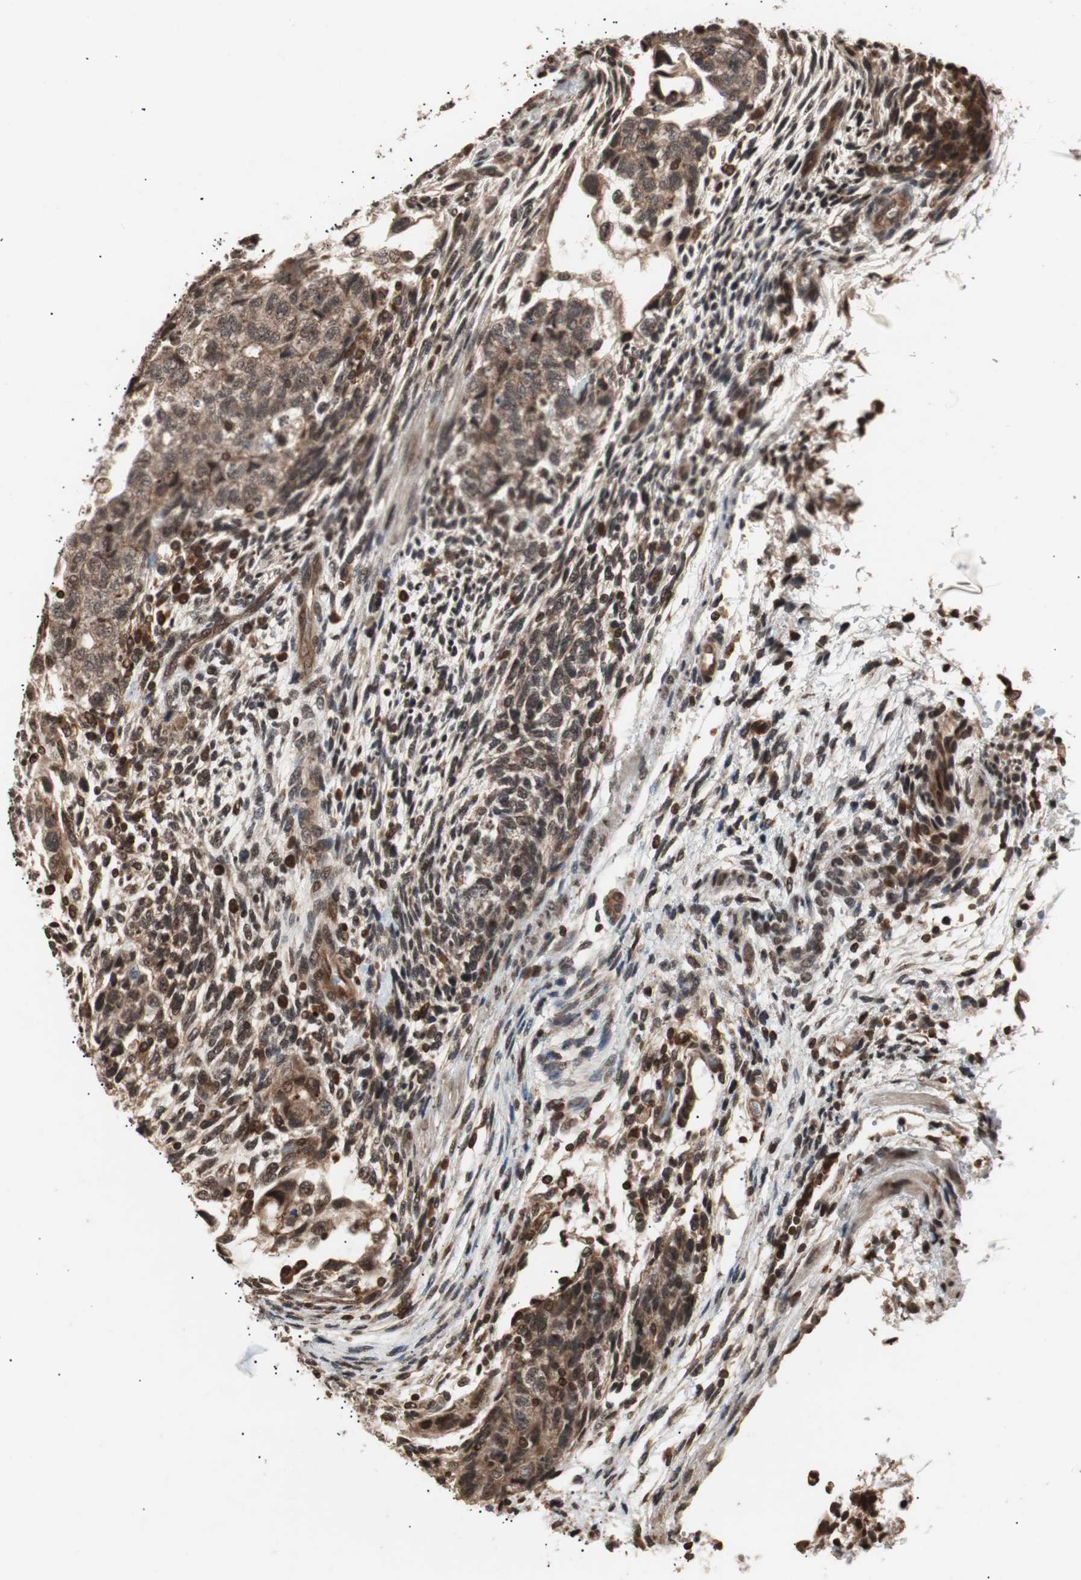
{"staining": {"intensity": "weak", "quantity": ">75%", "location": "cytoplasmic/membranous"}, "tissue": "testis cancer", "cell_type": "Tumor cells", "image_type": "cancer", "snomed": [{"axis": "morphology", "description": "Normal tissue, NOS"}, {"axis": "morphology", "description": "Carcinoma, Embryonal, NOS"}, {"axis": "topography", "description": "Testis"}], "caption": "Immunohistochemical staining of testis cancer (embryonal carcinoma) reveals weak cytoplasmic/membranous protein positivity in about >75% of tumor cells. The staining is performed using DAB brown chromogen to label protein expression. The nuclei are counter-stained blue using hematoxylin.", "gene": "ZFC3H1", "patient": {"sex": "male", "age": 36}}